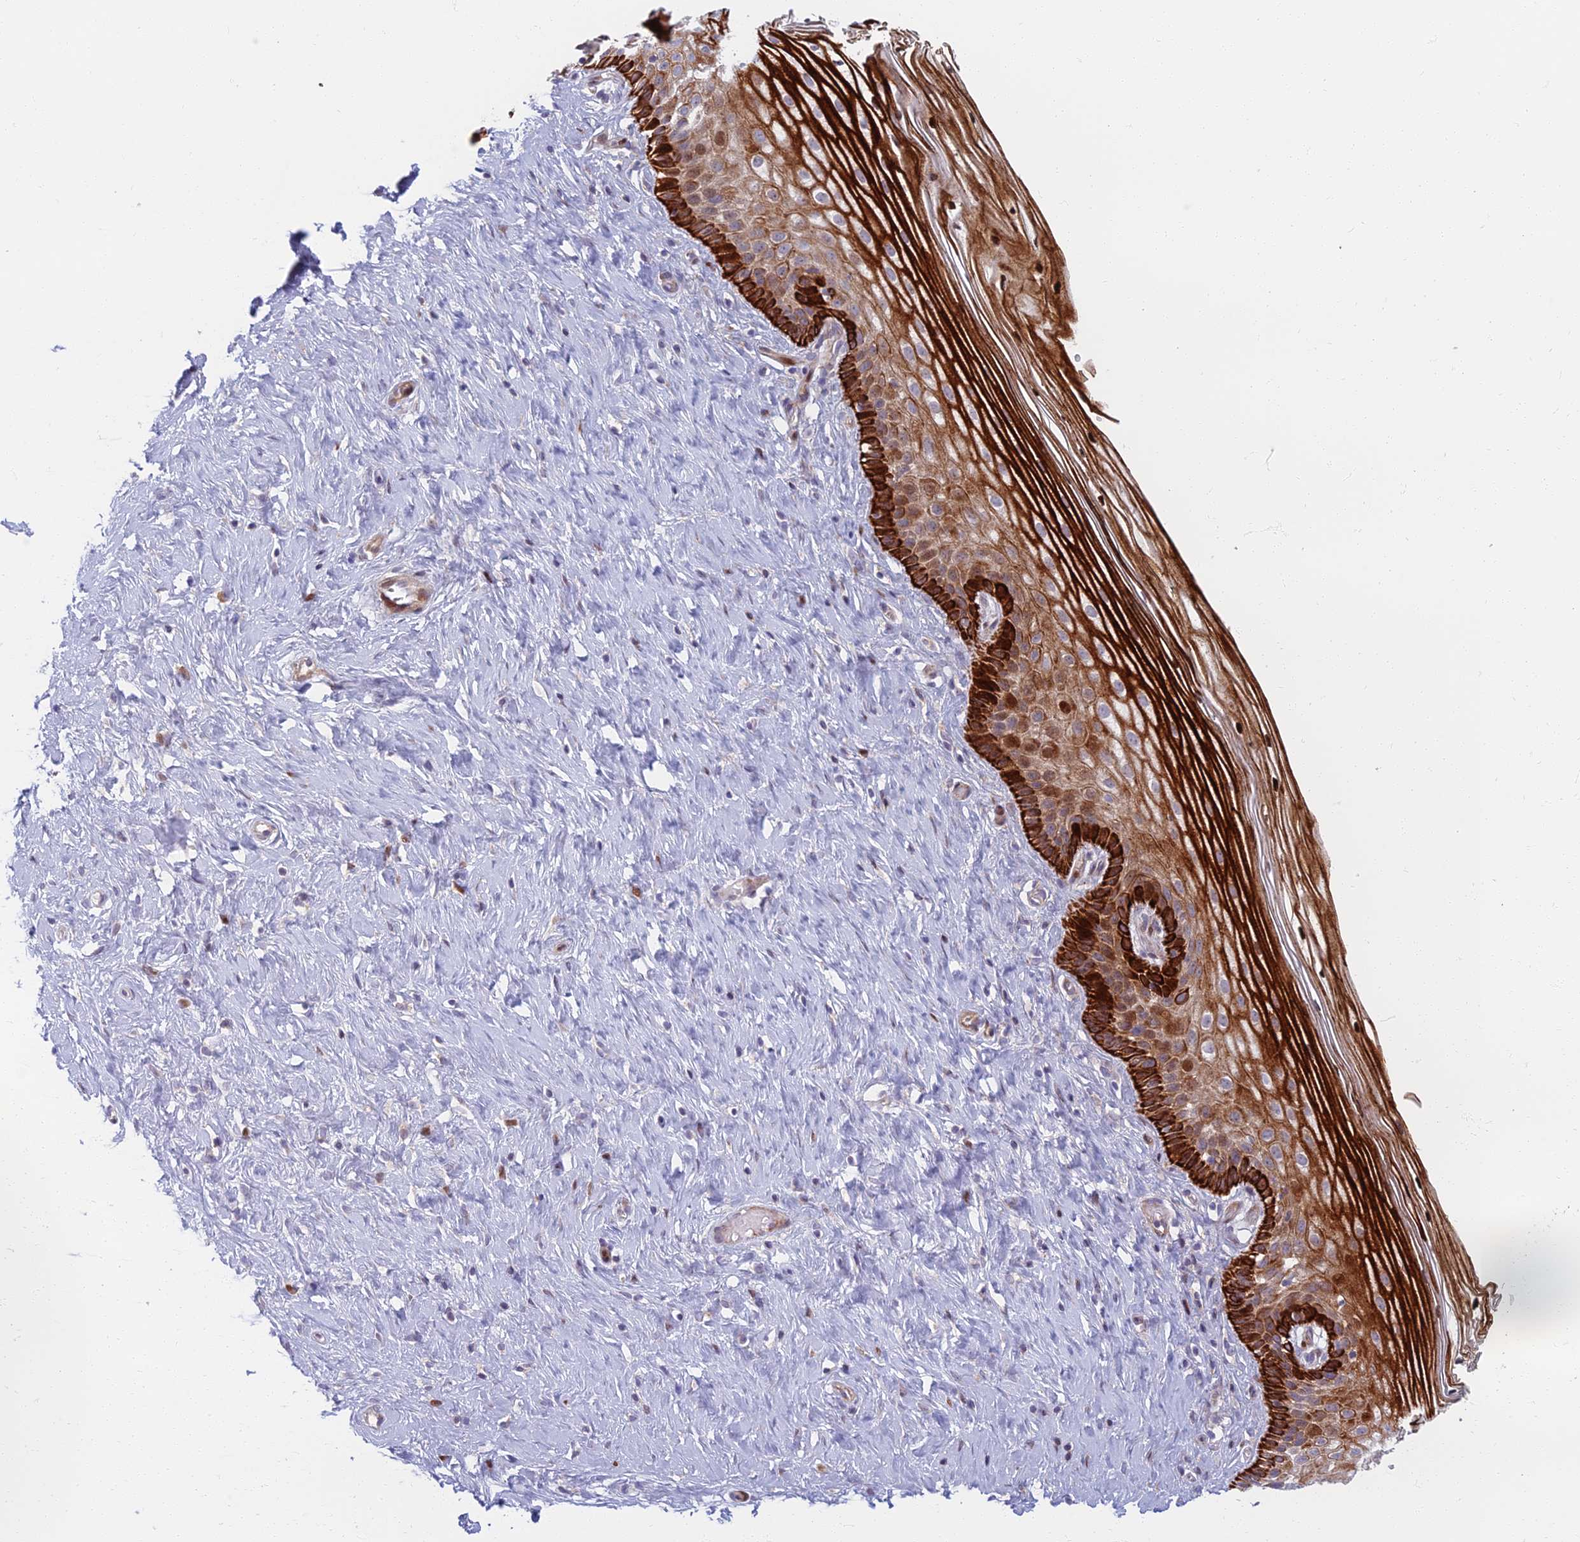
{"staining": {"intensity": "weak", "quantity": "25%-75%", "location": "cytoplasmic/membranous"}, "tissue": "cervix", "cell_type": "Glandular cells", "image_type": "normal", "snomed": [{"axis": "morphology", "description": "Normal tissue, NOS"}, {"axis": "topography", "description": "Cervix"}], "caption": "DAB (3,3'-diaminobenzidine) immunohistochemical staining of unremarkable human cervix demonstrates weak cytoplasmic/membranous protein expression in about 25%-75% of glandular cells.", "gene": "C15orf40", "patient": {"sex": "female", "age": 33}}